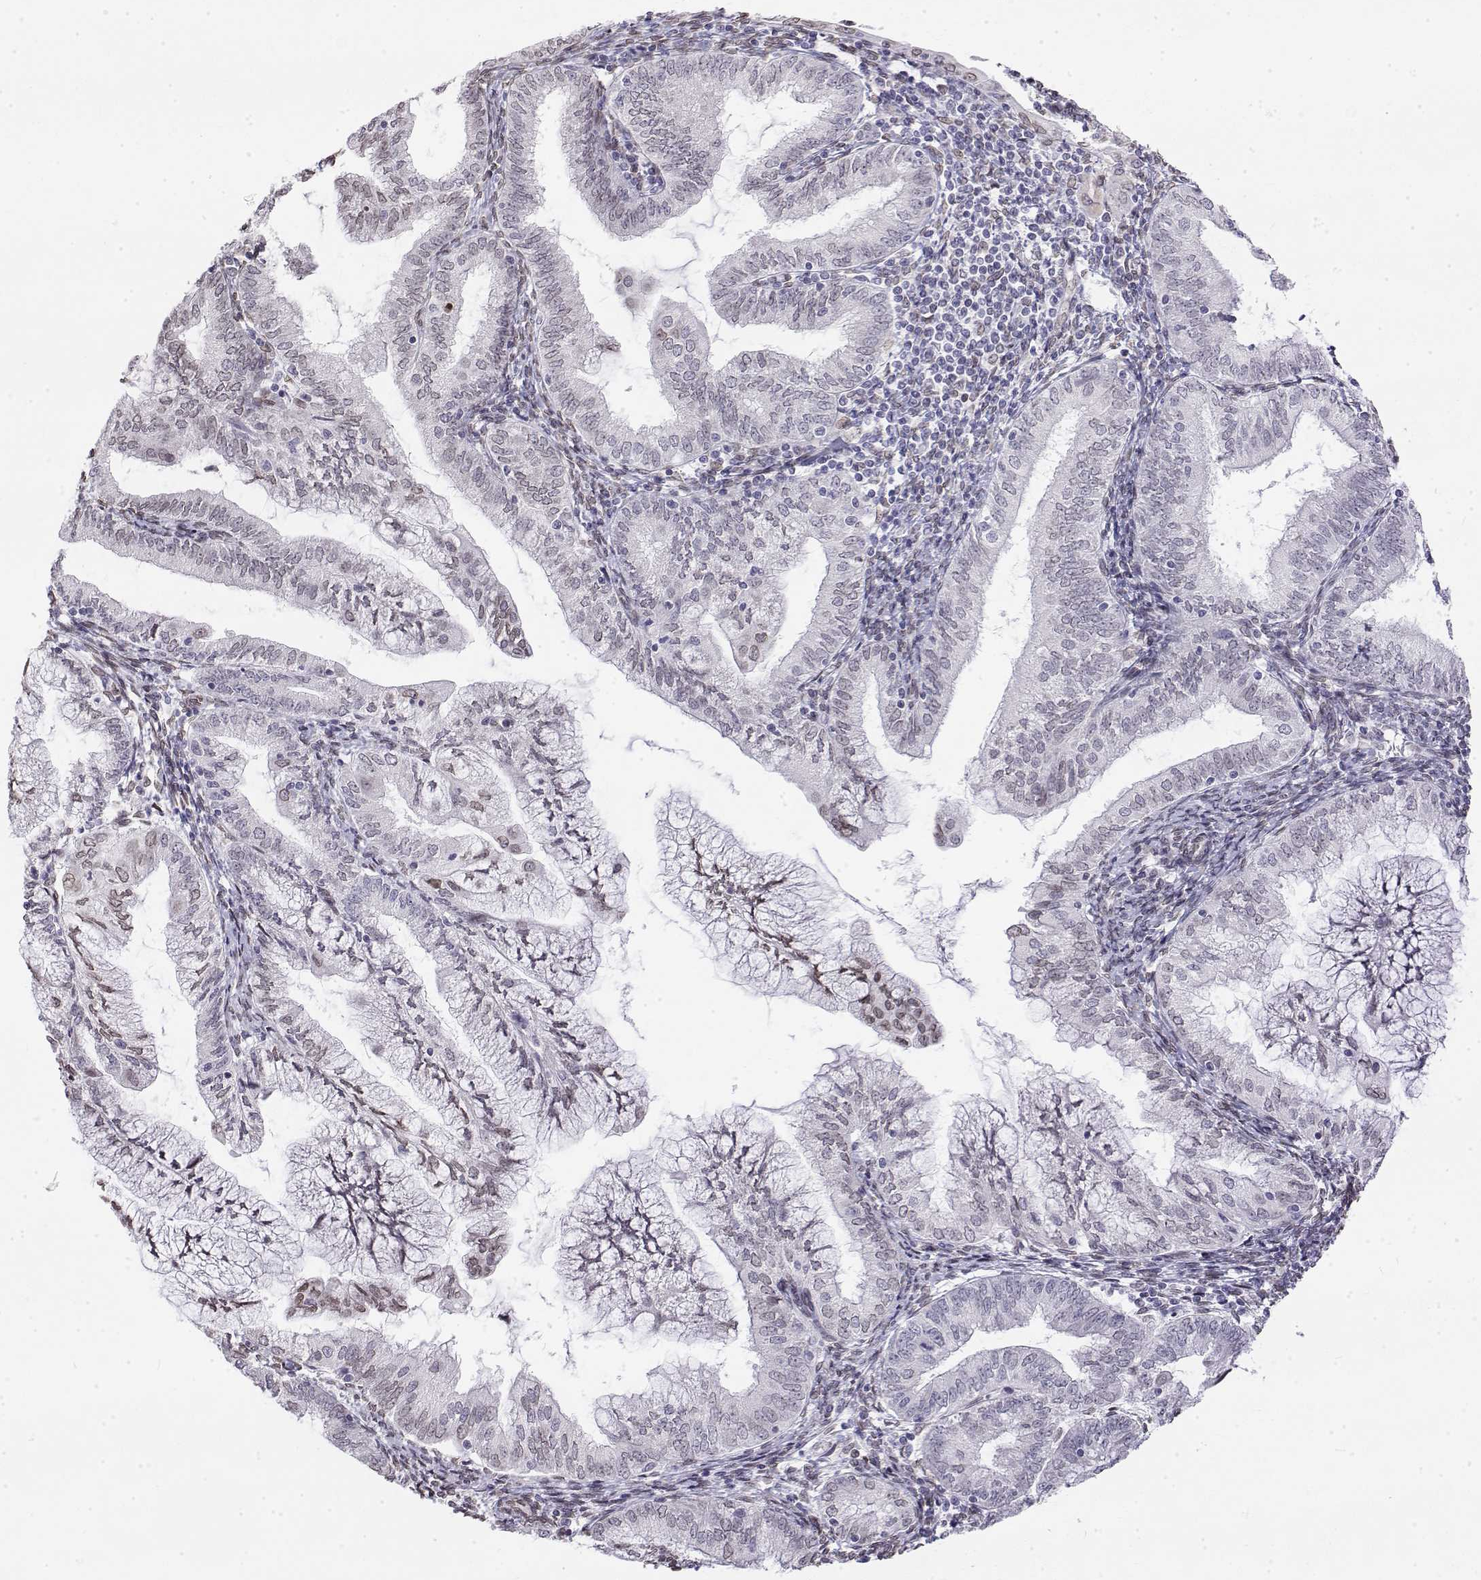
{"staining": {"intensity": "weak", "quantity": "<25%", "location": "nuclear"}, "tissue": "endometrial cancer", "cell_type": "Tumor cells", "image_type": "cancer", "snomed": [{"axis": "morphology", "description": "Adenocarcinoma, NOS"}, {"axis": "topography", "description": "Endometrium"}], "caption": "High power microscopy histopathology image of an immunohistochemistry histopathology image of endometrial cancer (adenocarcinoma), revealing no significant staining in tumor cells. (DAB IHC, high magnification).", "gene": "ZNF532", "patient": {"sex": "female", "age": 55}}